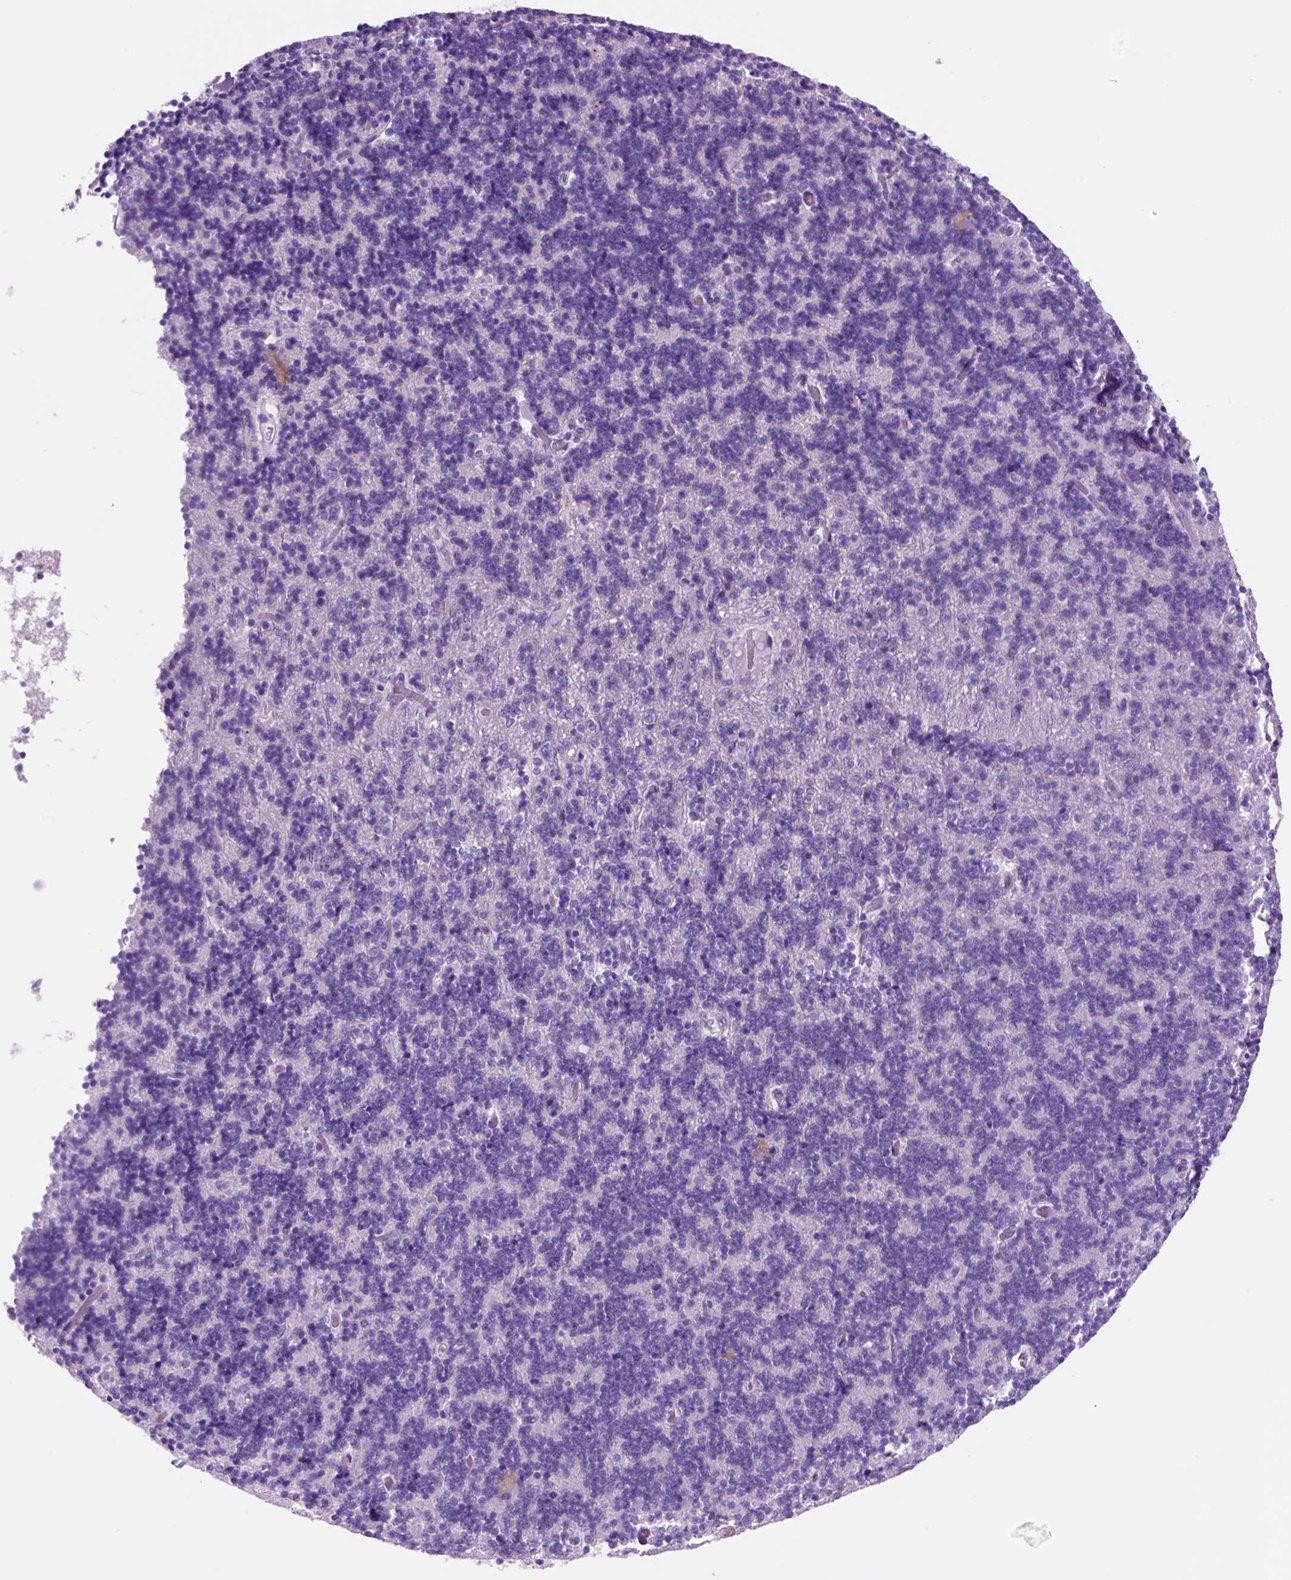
{"staining": {"intensity": "negative", "quantity": "none", "location": "none"}, "tissue": "cerebellum", "cell_type": "Cells in granular layer", "image_type": "normal", "snomed": [{"axis": "morphology", "description": "Normal tissue, NOS"}, {"axis": "topography", "description": "Cerebellum"}], "caption": "A histopathology image of cerebellum stained for a protein shows no brown staining in cells in granular layer.", "gene": "HHIPL2", "patient": {"sex": "male", "age": 70}}